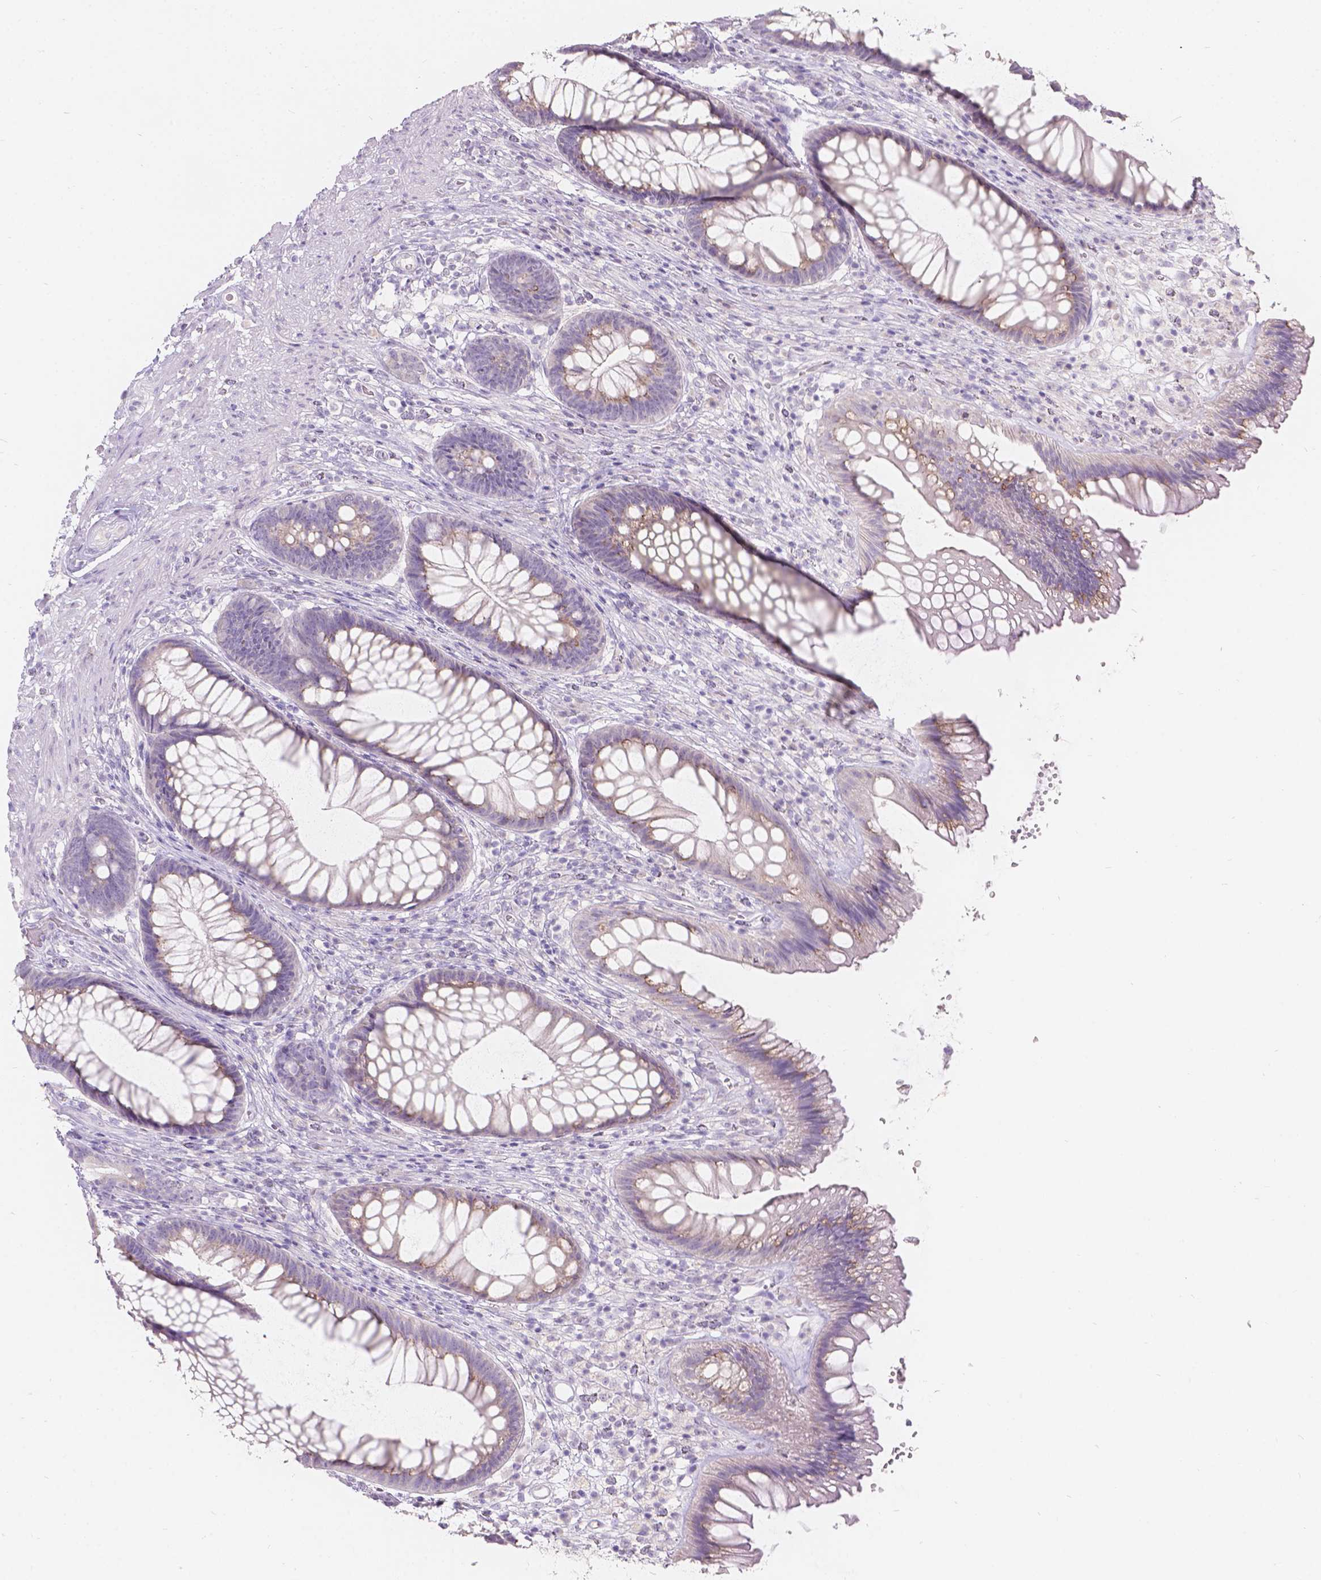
{"staining": {"intensity": "weak", "quantity": "25%-75%", "location": "cytoplasmic/membranous"}, "tissue": "rectum", "cell_type": "Glandular cells", "image_type": "normal", "snomed": [{"axis": "morphology", "description": "Normal tissue, NOS"}, {"axis": "topography", "description": "Smooth muscle"}, {"axis": "topography", "description": "Rectum"}], "caption": "Weak cytoplasmic/membranous protein staining is present in approximately 25%-75% of glandular cells in rectum.", "gene": "HTN3", "patient": {"sex": "male", "age": 53}}